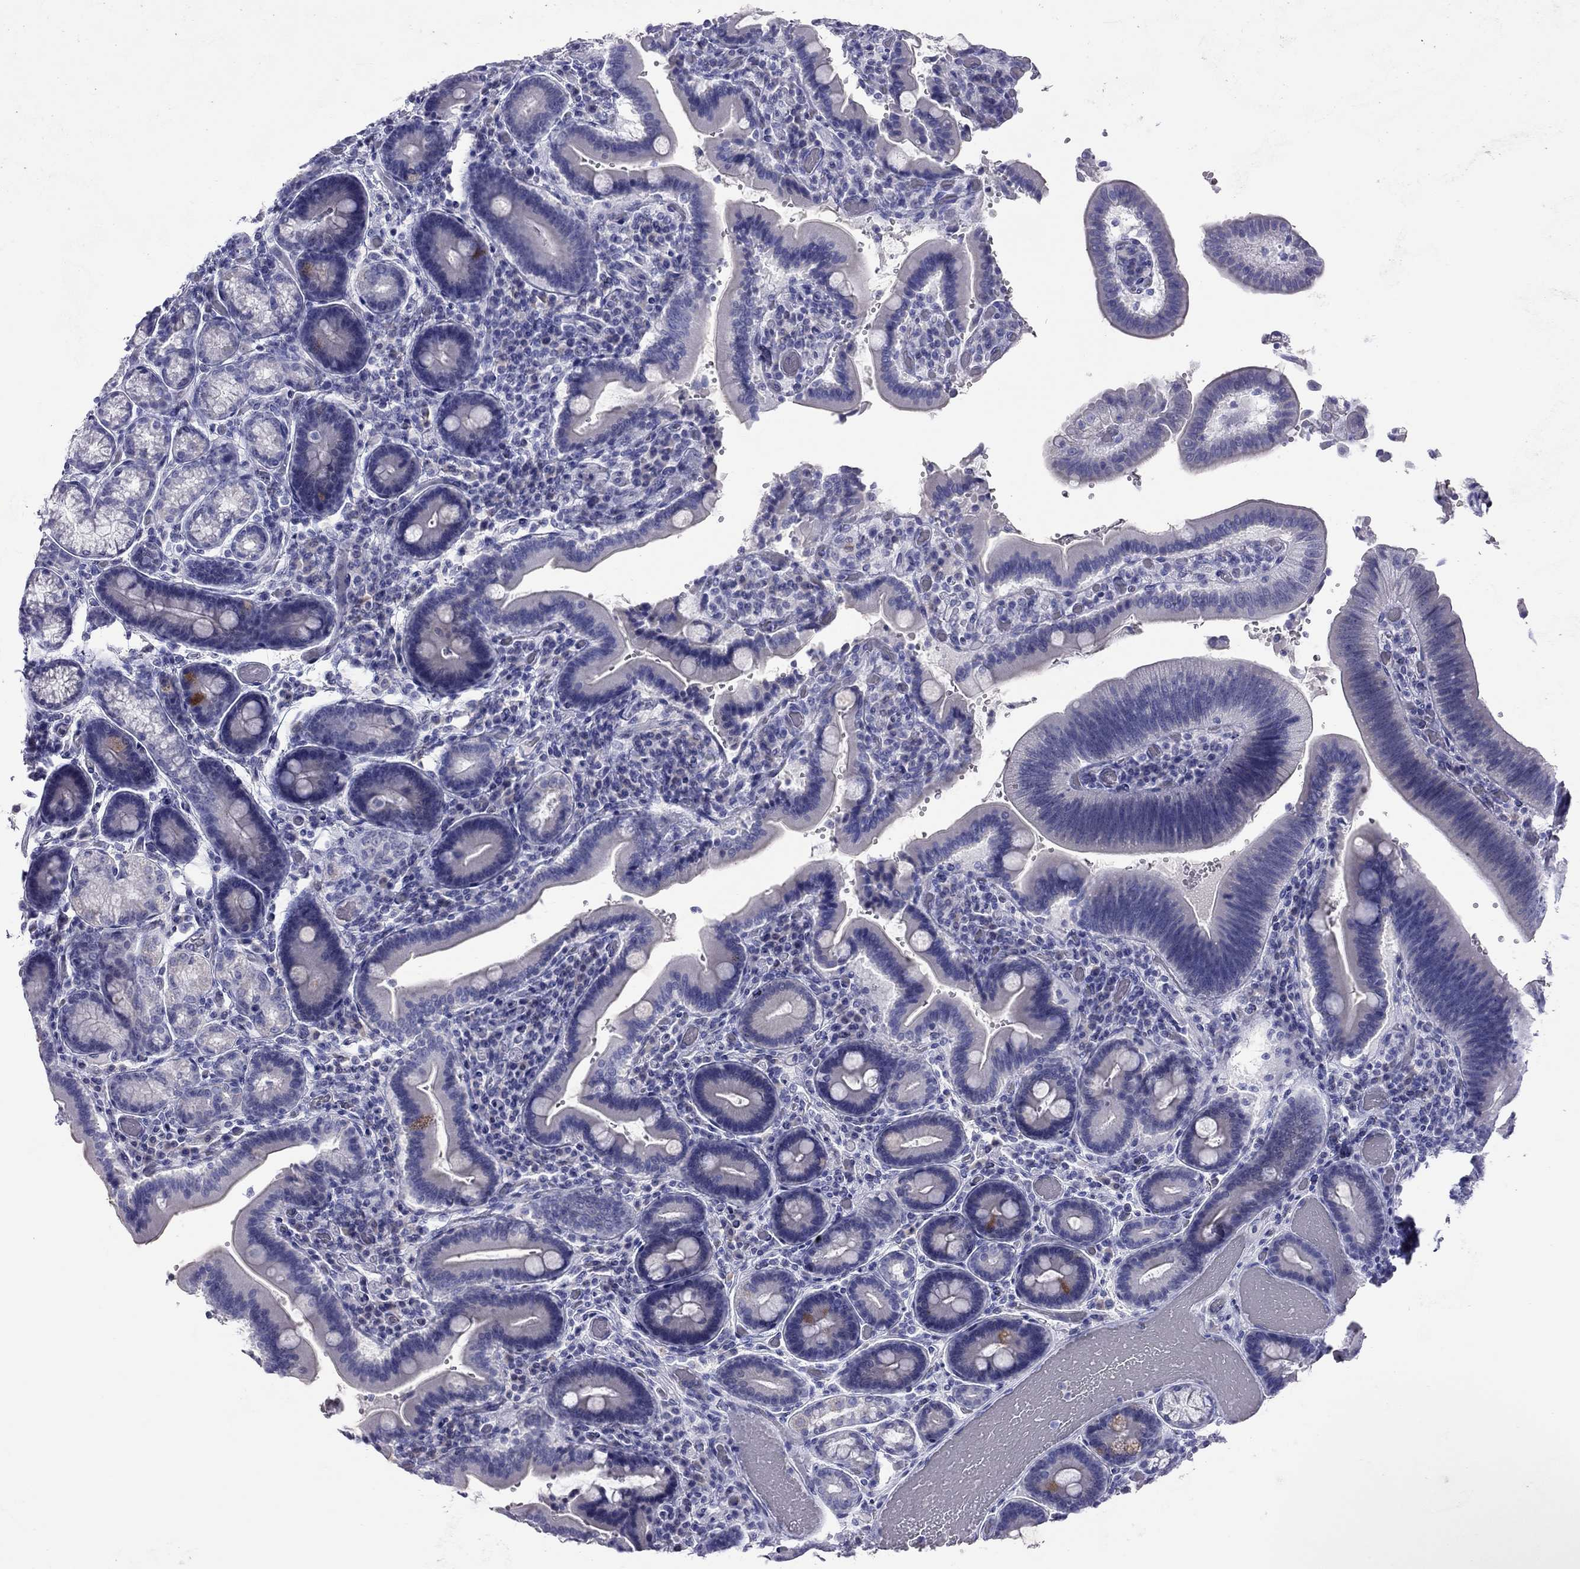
{"staining": {"intensity": "negative", "quantity": "none", "location": "none"}, "tissue": "duodenum", "cell_type": "Glandular cells", "image_type": "normal", "snomed": [{"axis": "morphology", "description": "Normal tissue, NOS"}, {"axis": "topography", "description": "Duodenum"}], "caption": "Photomicrograph shows no significant protein expression in glandular cells of benign duodenum.", "gene": "STAG3", "patient": {"sex": "female", "age": 62}}